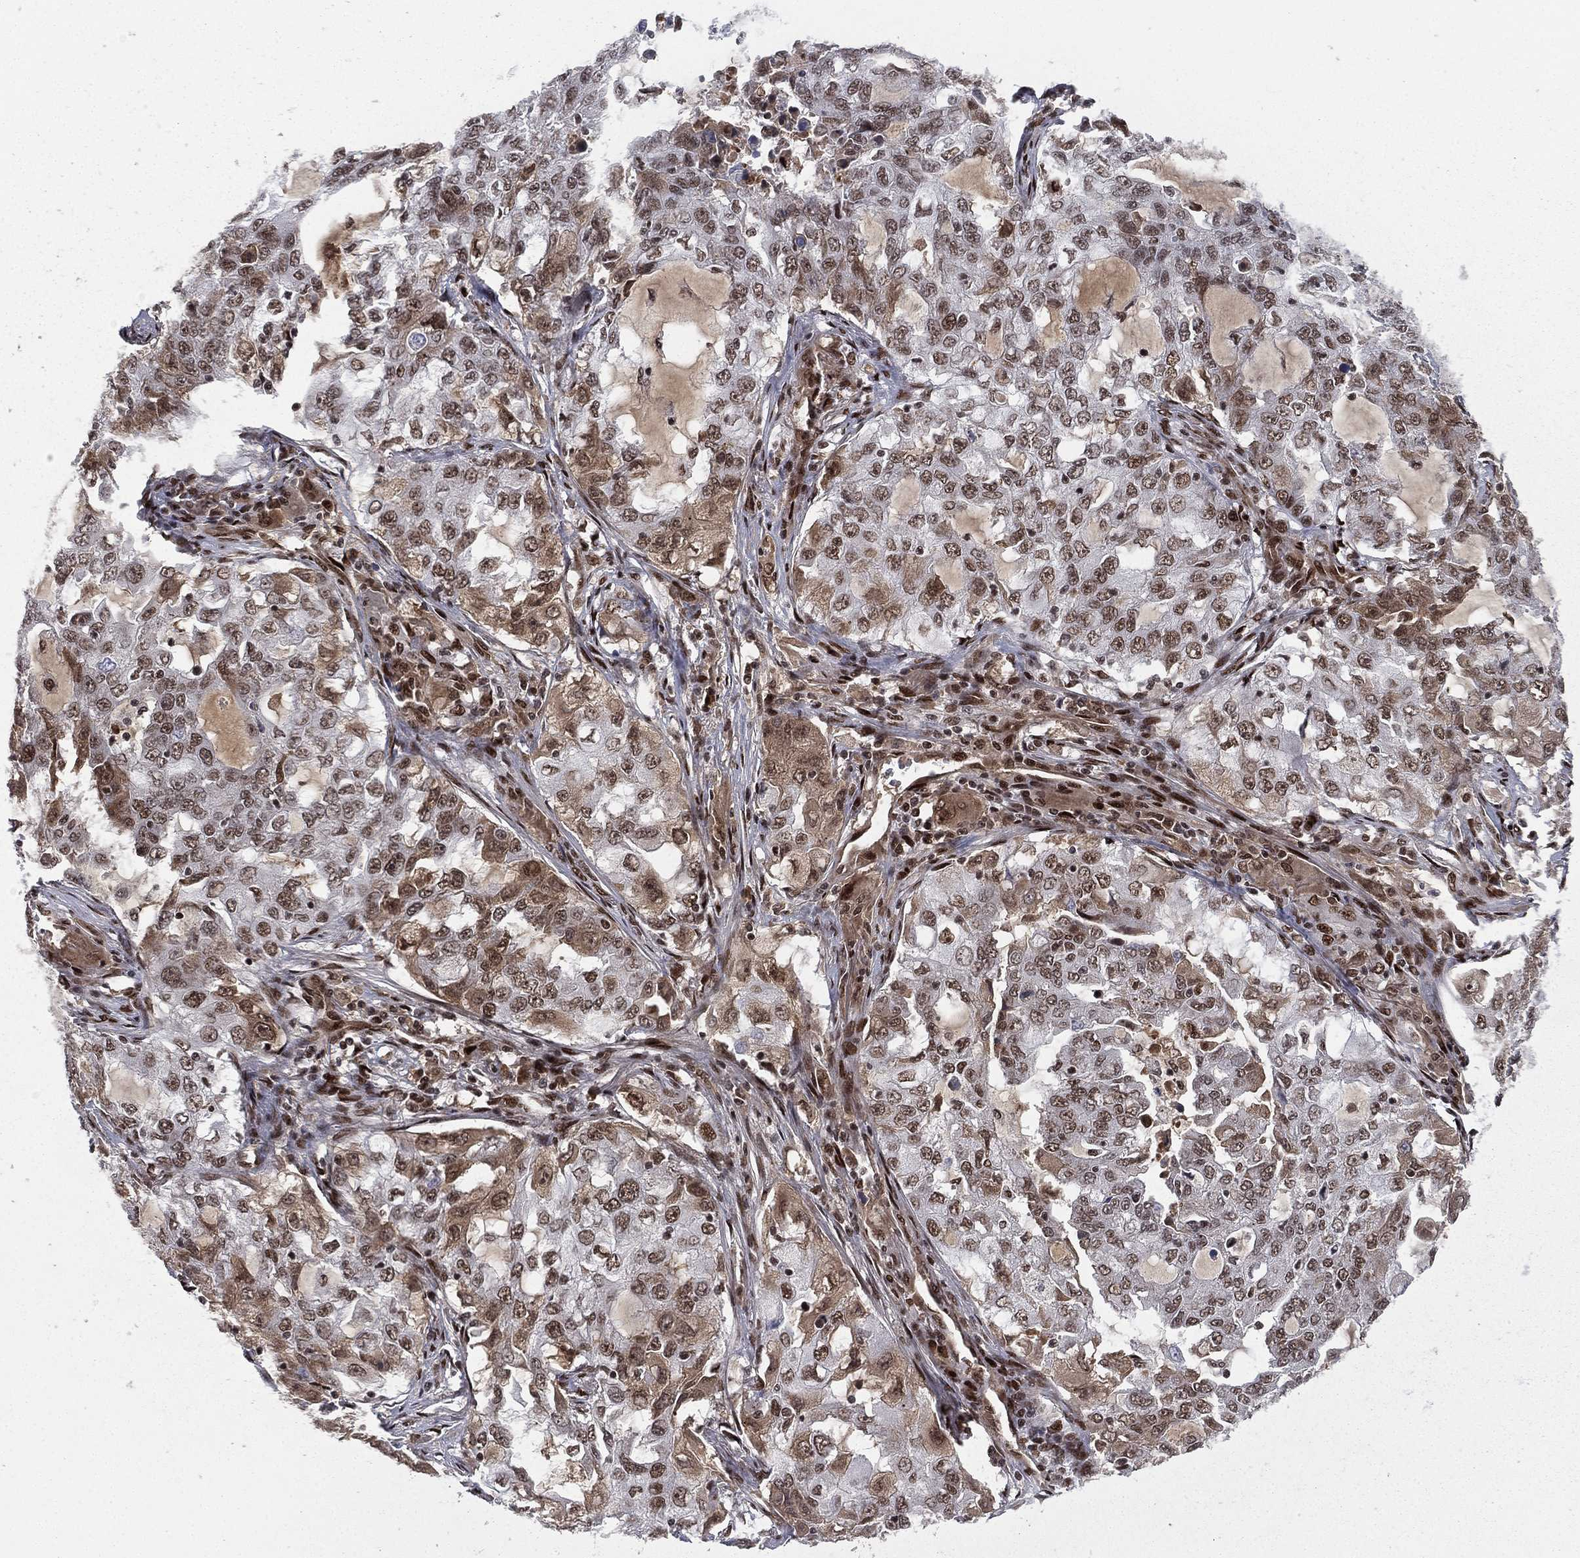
{"staining": {"intensity": "moderate", "quantity": ">75%", "location": "nuclear"}, "tissue": "lung cancer", "cell_type": "Tumor cells", "image_type": "cancer", "snomed": [{"axis": "morphology", "description": "Adenocarcinoma, NOS"}, {"axis": "topography", "description": "Lung"}], "caption": "Adenocarcinoma (lung) stained with a protein marker demonstrates moderate staining in tumor cells.", "gene": "RTF1", "patient": {"sex": "female", "age": 61}}